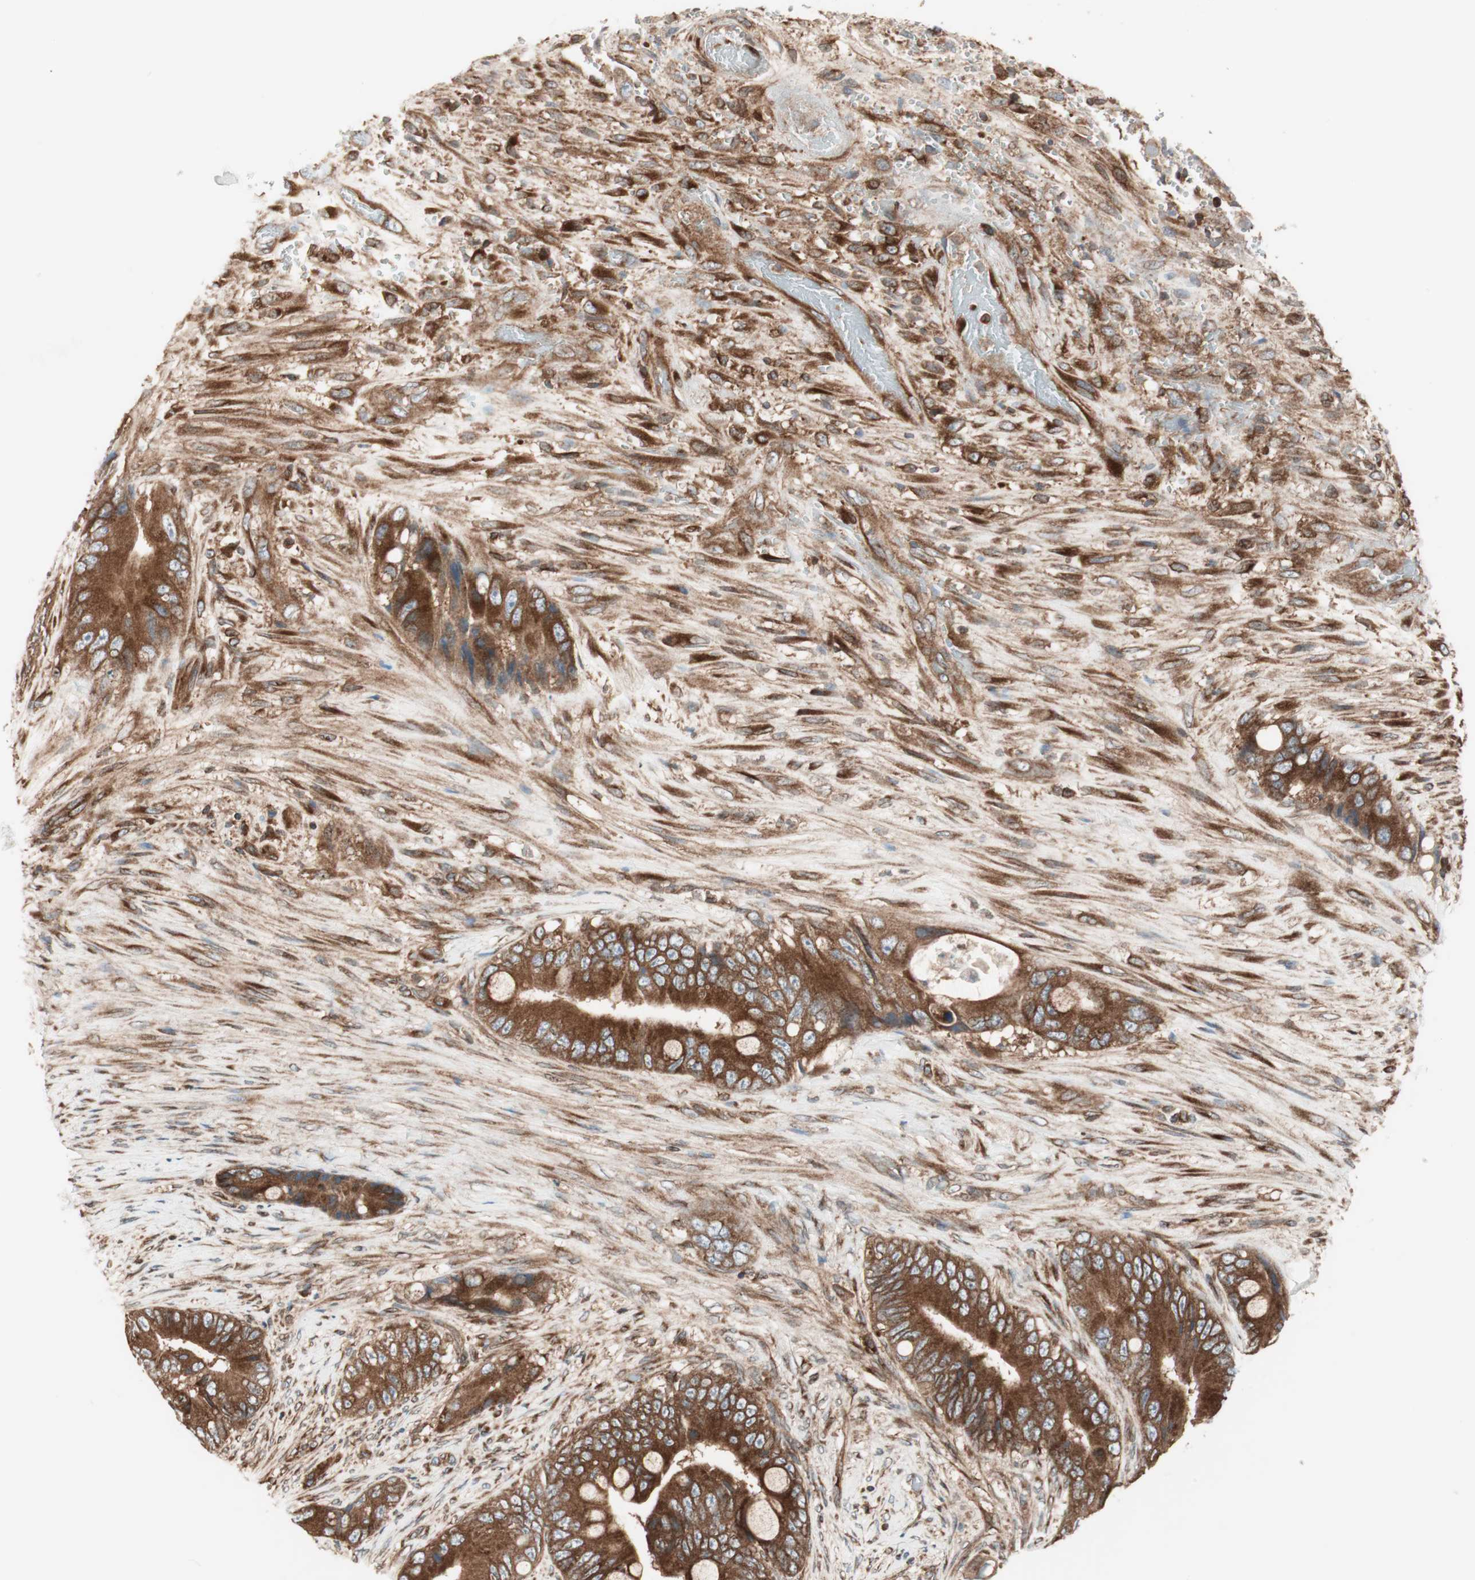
{"staining": {"intensity": "strong", "quantity": ">75%", "location": "cytoplasmic/membranous"}, "tissue": "colorectal cancer", "cell_type": "Tumor cells", "image_type": "cancer", "snomed": [{"axis": "morphology", "description": "Adenocarcinoma, NOS"}, {"axis": "topography", "description": "Rectum"}], "caption": "This photomicrograph demonstrates IHC staining of colorectal cancer, with high strong cytoplasmic/membranous staining in approximately >75% of tumor cells.", "gene": "RAB5A", "patient": {"sex": "female", "age": 77}}